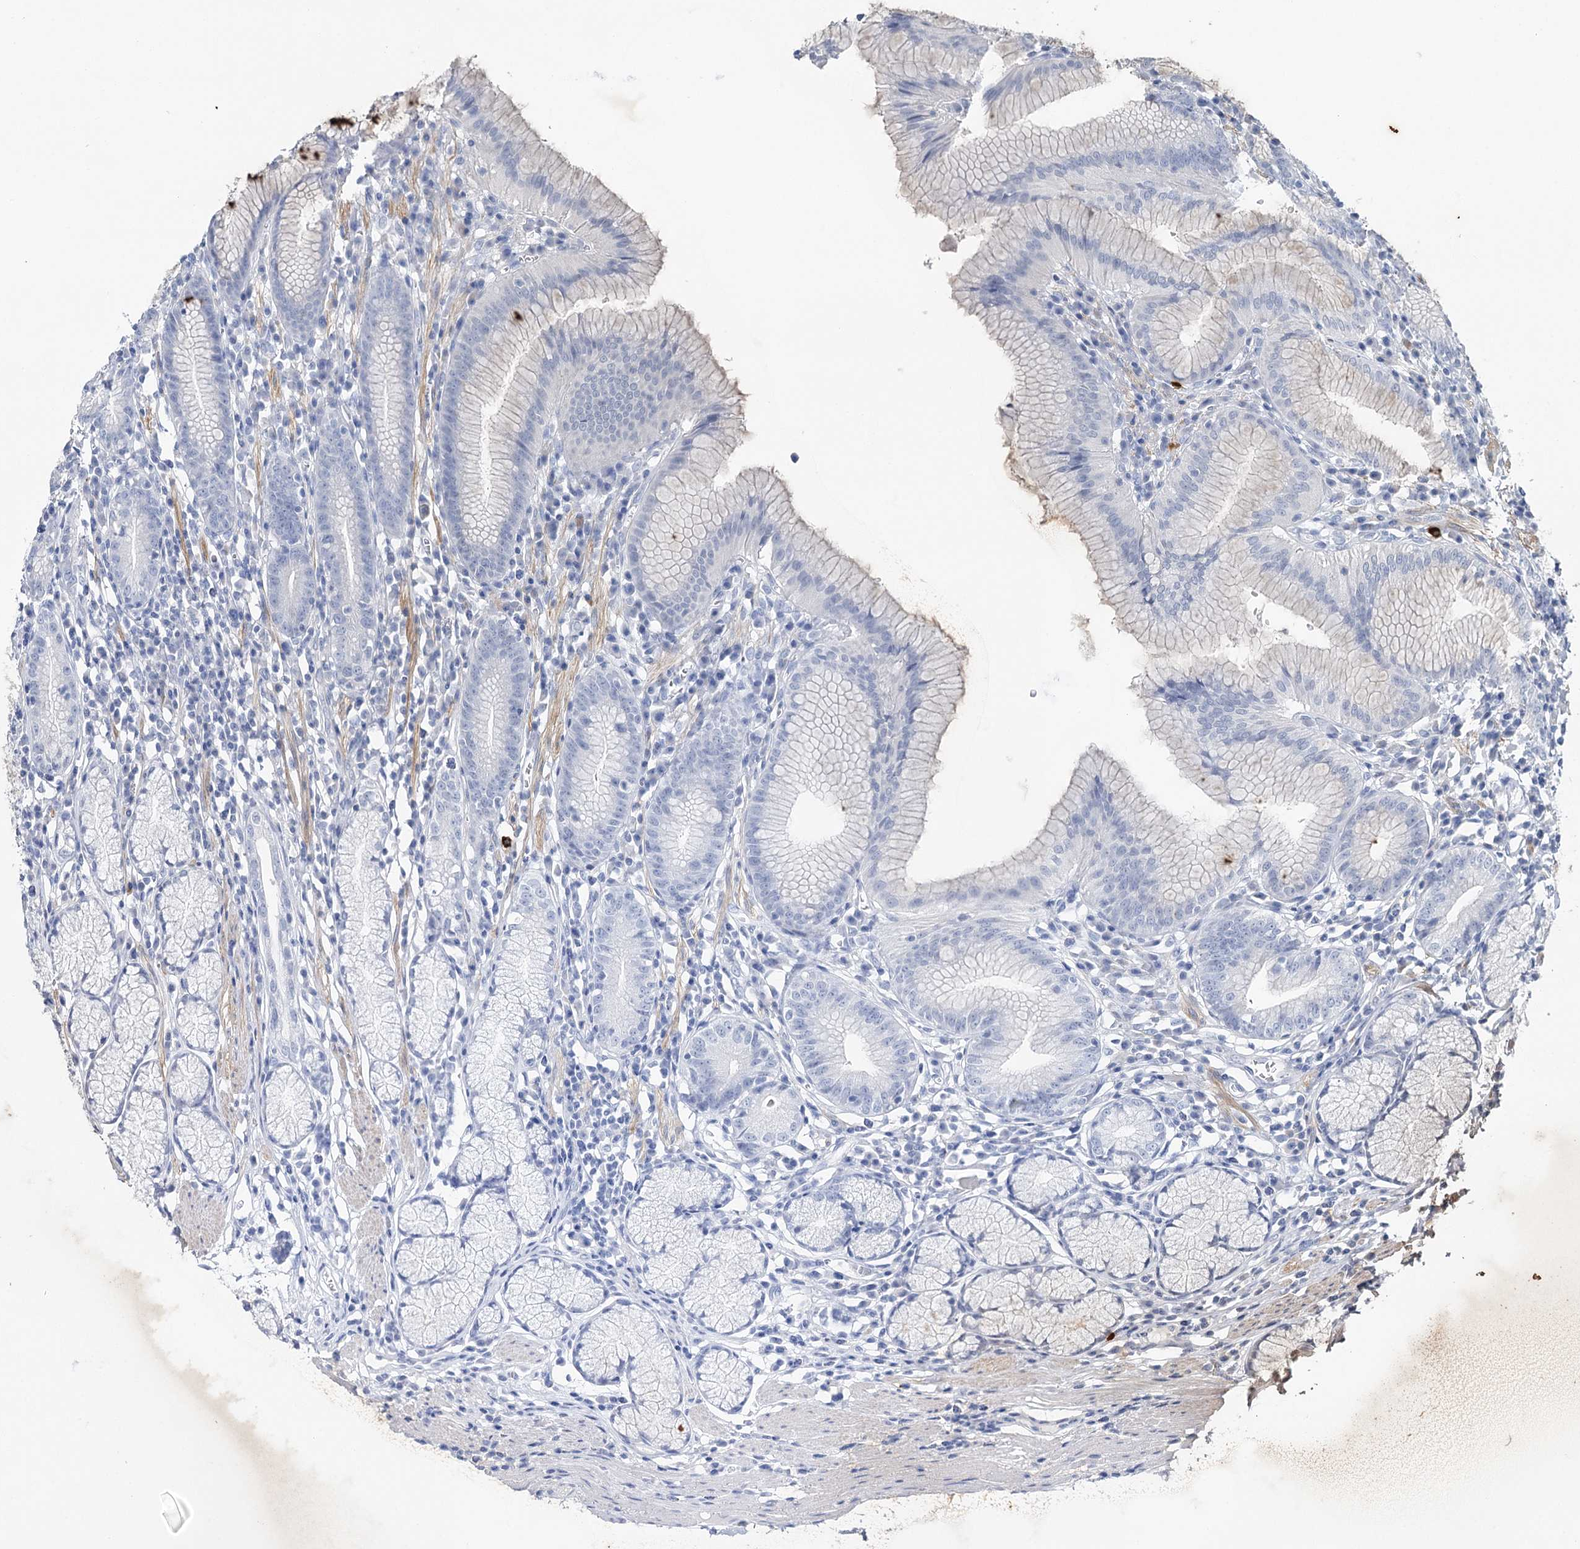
{"staining": {"intensity": "negative", "quantity": "none", "location": "none"}, "tissue": "stomach", "cell_type": "Glandular cells", "image_type": "normal", "snomed": [{"axis": "morphology", "description": "Normal tissue, NOS"}, {"axis": "topography", "description": "Stomach"}], "caption": "This histopathology image is of normal stomach stained with immunohistochemistry (IHC) to label a protein in brown with the nuclei are counter-stained blue. There is no staining in glandular cells. (Immunohistochemistry, brightfield microscopy, high magnification).", "gene": "CSN3", "patient": {"sex": "male", "age": 55}}